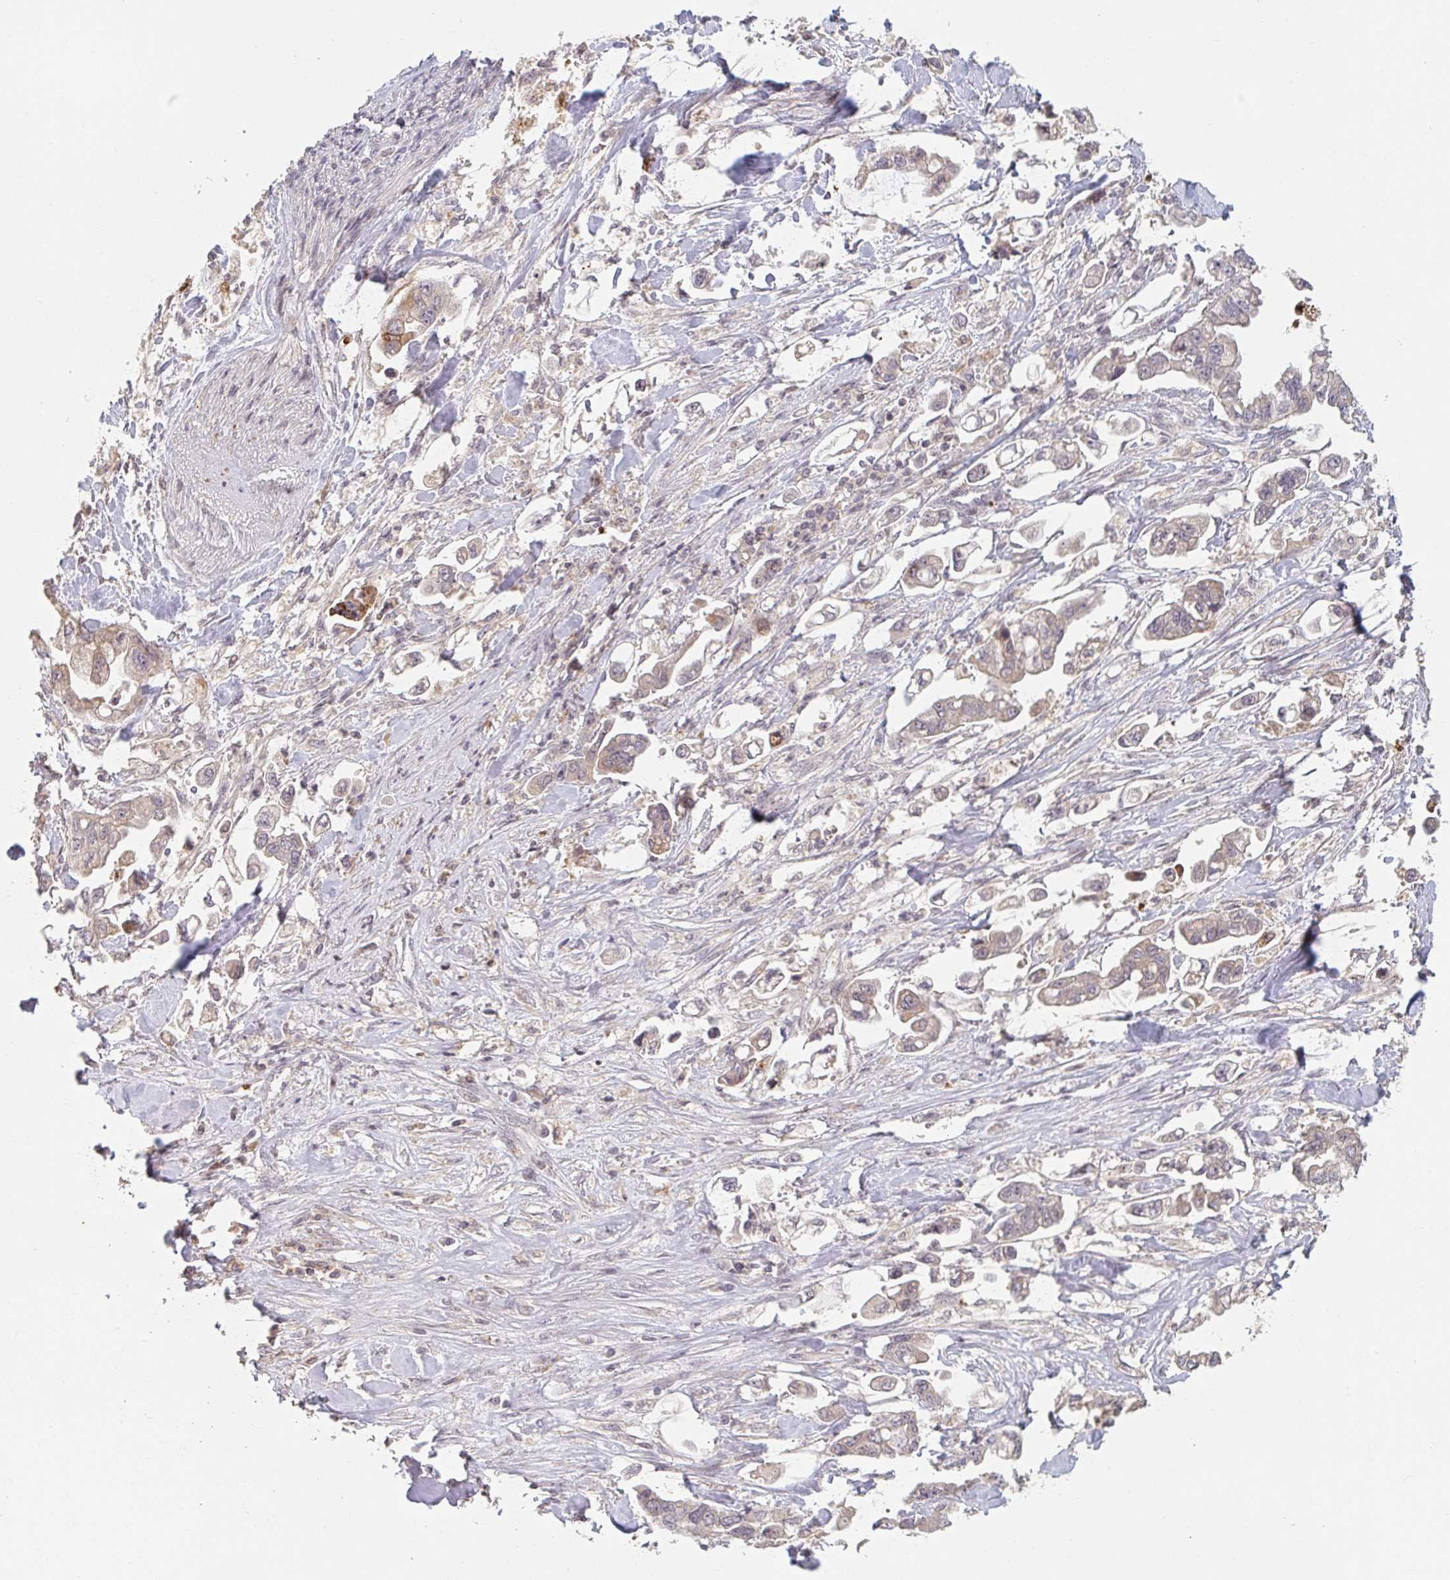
{"staining": {"intensity": "weak", "quantity": "<25%", "location": "cytoplasmic/membranous"}, "tissue": "stomach cancer", "cell_type": "Tumor cells", "image_type": "cancer", "snomed": [{"axis": "morphology", "description": "Adenocarcinoma, NOS"}, {"axis": "topography", "description": "Stomach"}], "caption": "DAB immunohistochemical staining of human adenocarcinoma (stomach) displays no significant staining in tumor cells.", "gene": "DCST1", "patient": {"sex": "male", "age": 62}}